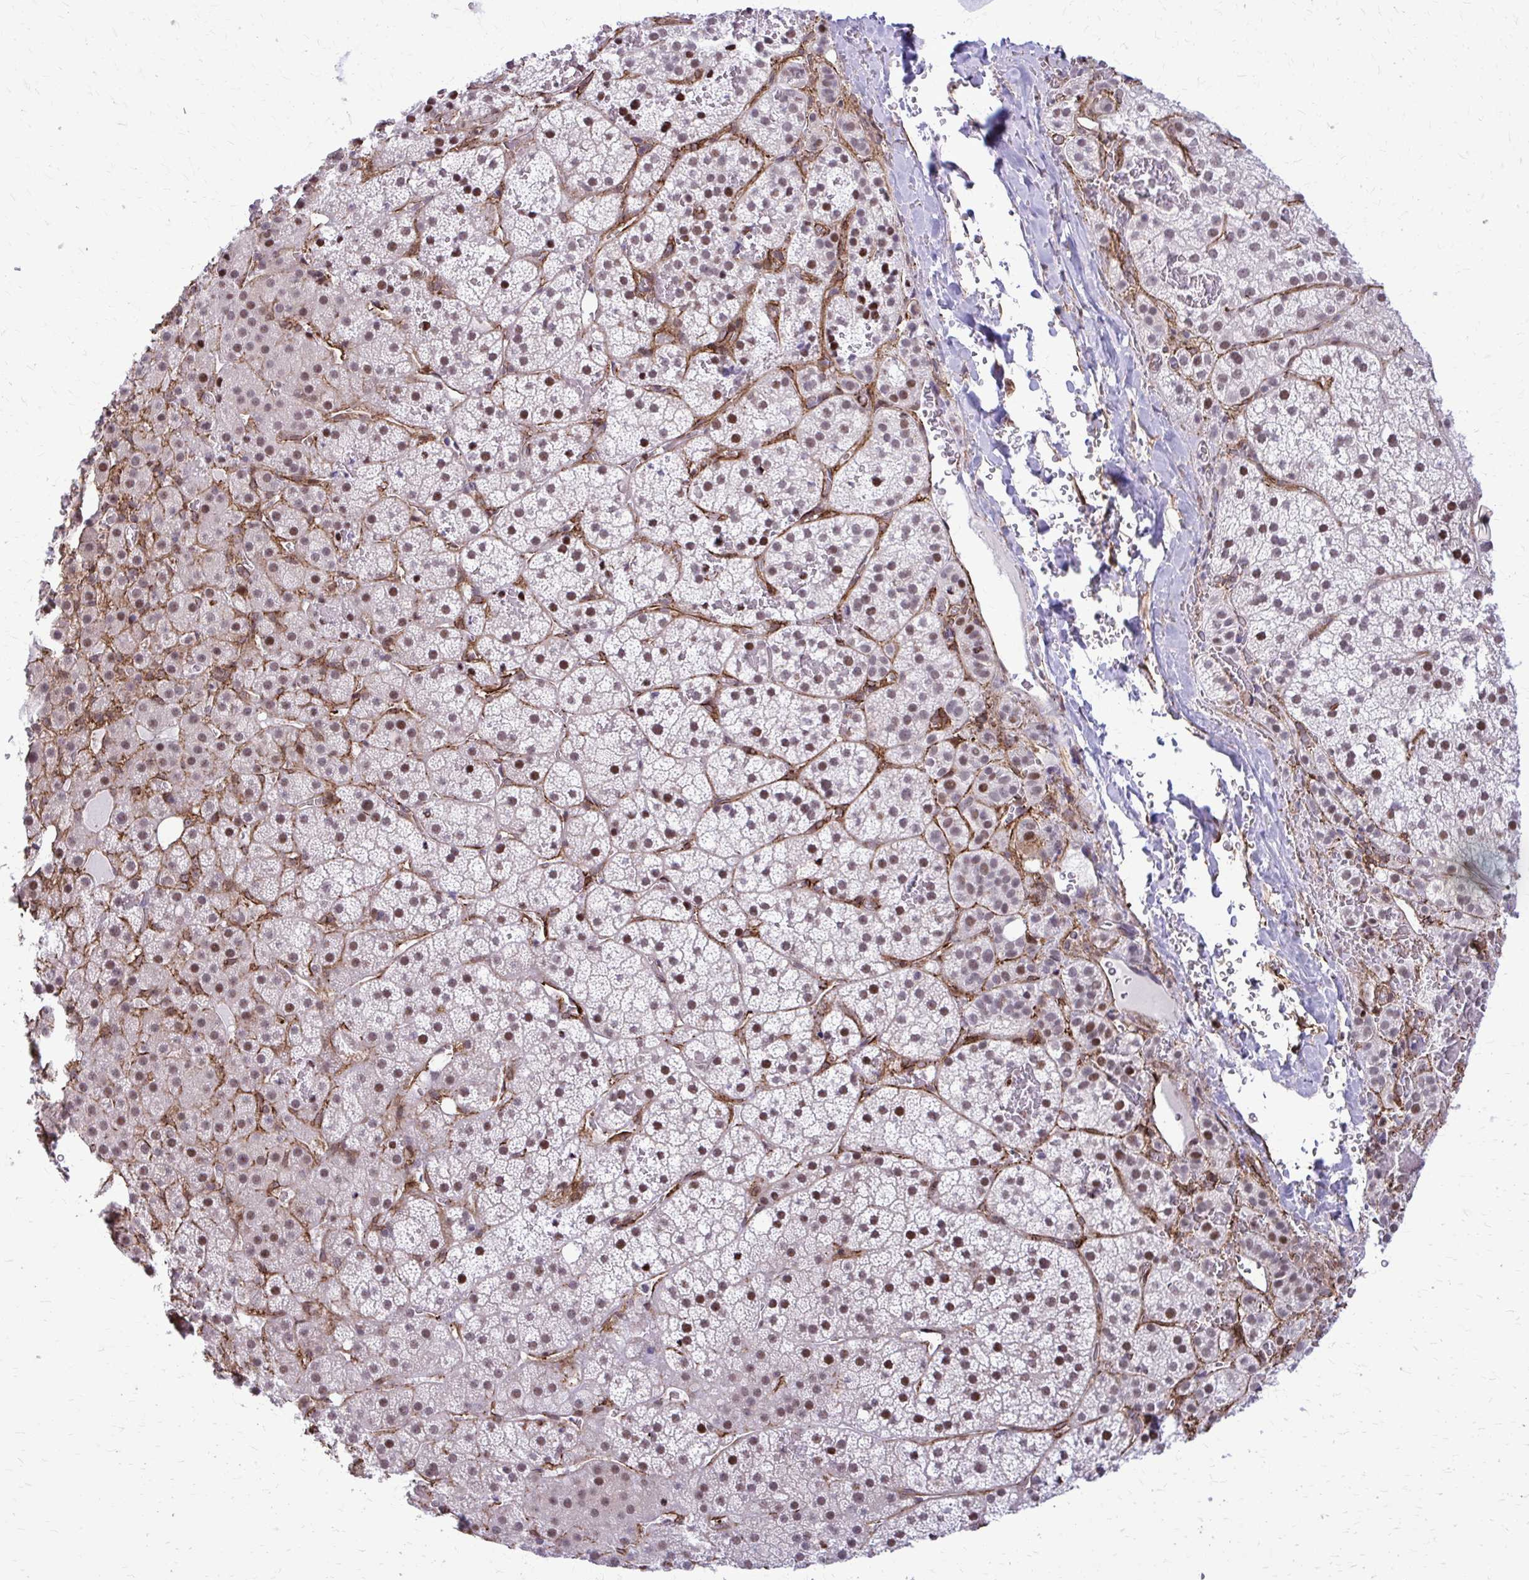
{"staining": {"intensity": "moderate", "quantity": "25%-75%", "location": "nuclear"}, "tissue": "adrenal gland", "cell_type": "Glandular cells", "image_type": "normal", "snomed": [{"axis": "morphology", "description": "Normal tissue, NOS"}, {"axis": "topography", "description": "Adrenal gland"}], "caption": "Glandular cells exhibit medium levels of moderate nuclear expression in approximately 25%-75% of cells in normal human adrenal gland. (Stains: DAB (3,3'-diaminobenzidine) in brown, nuclei in blue, Microscopy: brightfield microscopy at high magnification).", "gene": "NRBF2", "patient": {"sex": "male", "age": 53}}